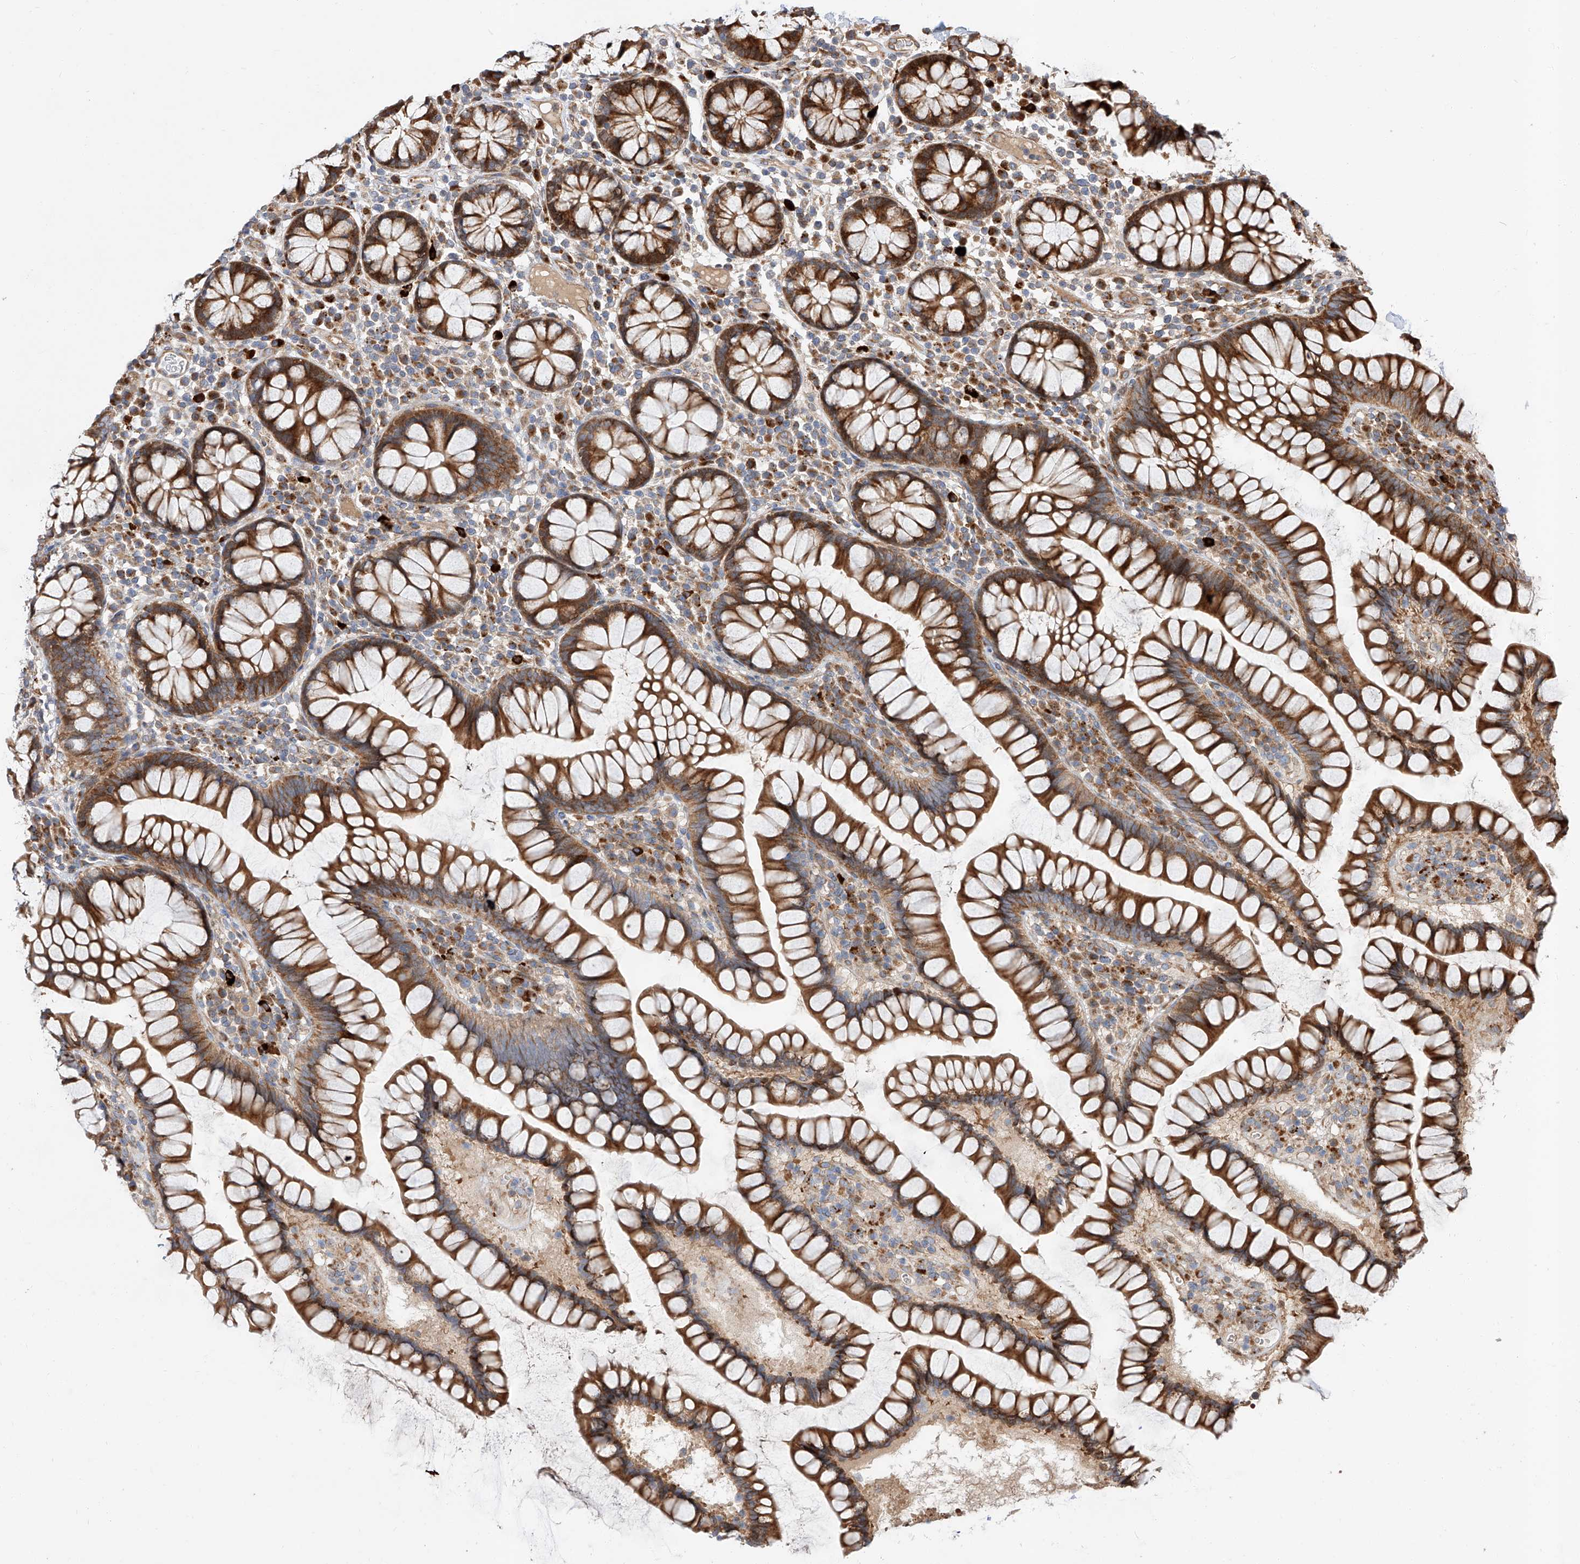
{"staining": {"intensity": "moderate", "quantity": ">75%", "location": "cytoplasmic/membranous"}, "tissue": "colon", "cell_type": "Endothelial cells", "image_type": "normal", "snomed": [{"axis": "morphology", "description": "Normal tissue, NOS"}, {"axis": "topography", "description": "Colon"}], "caption": "Colon stained with immunohistochemistry reveals moderate cytoplasmic/membranous staining in about >75% of endothelial cells. (DAB IHC, brown staining for protein, blue staining for nuclei).", "gene": "DIRAS3", "patient": {"sex": "female", "age": 79}}